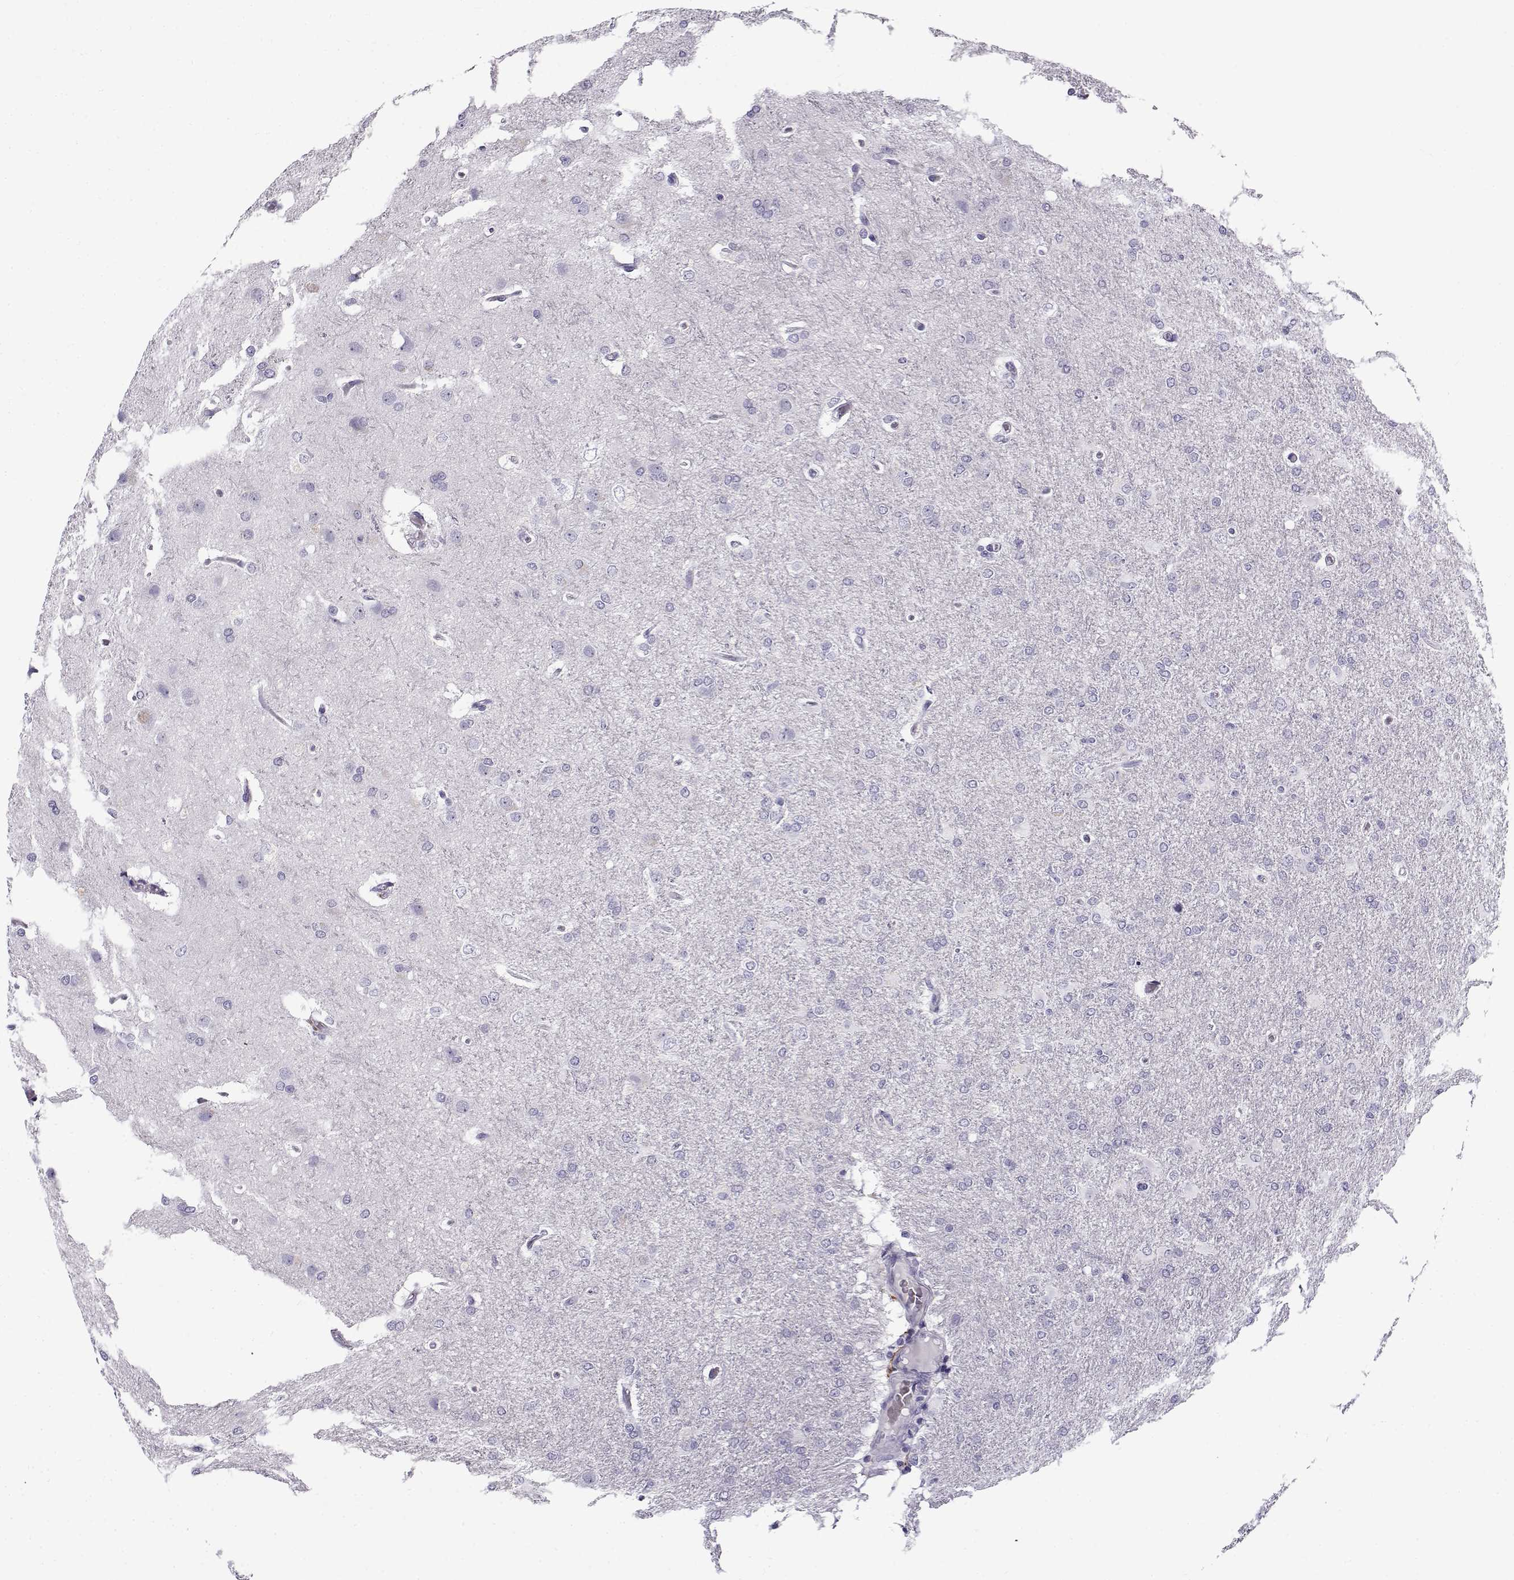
{"staining": {"intensity": "negative", "quantity": "none", "location": "none"}, "tissue": "glioma", "cell_type": "Tumor cells", "image_type": "cancer", "snomed": [{"axis": "morphology", "description": "Glioma, malignant, High grade"}, {"axis": "topography", "description": "Brain"}], "caption": "This micrograph is of malignant glioma (high-grade) stained with immunohistochemistry to label a protein in brown with the nuclei are counter-stained blue. There is no staining in tumor cells. (Stains: DAB IHC with hematoxylin counter stain, Microscopy: brightfield microscopy at high magnification).", "gene": "GTSF1L", "patient": {"sex": "male", "age": 68}}